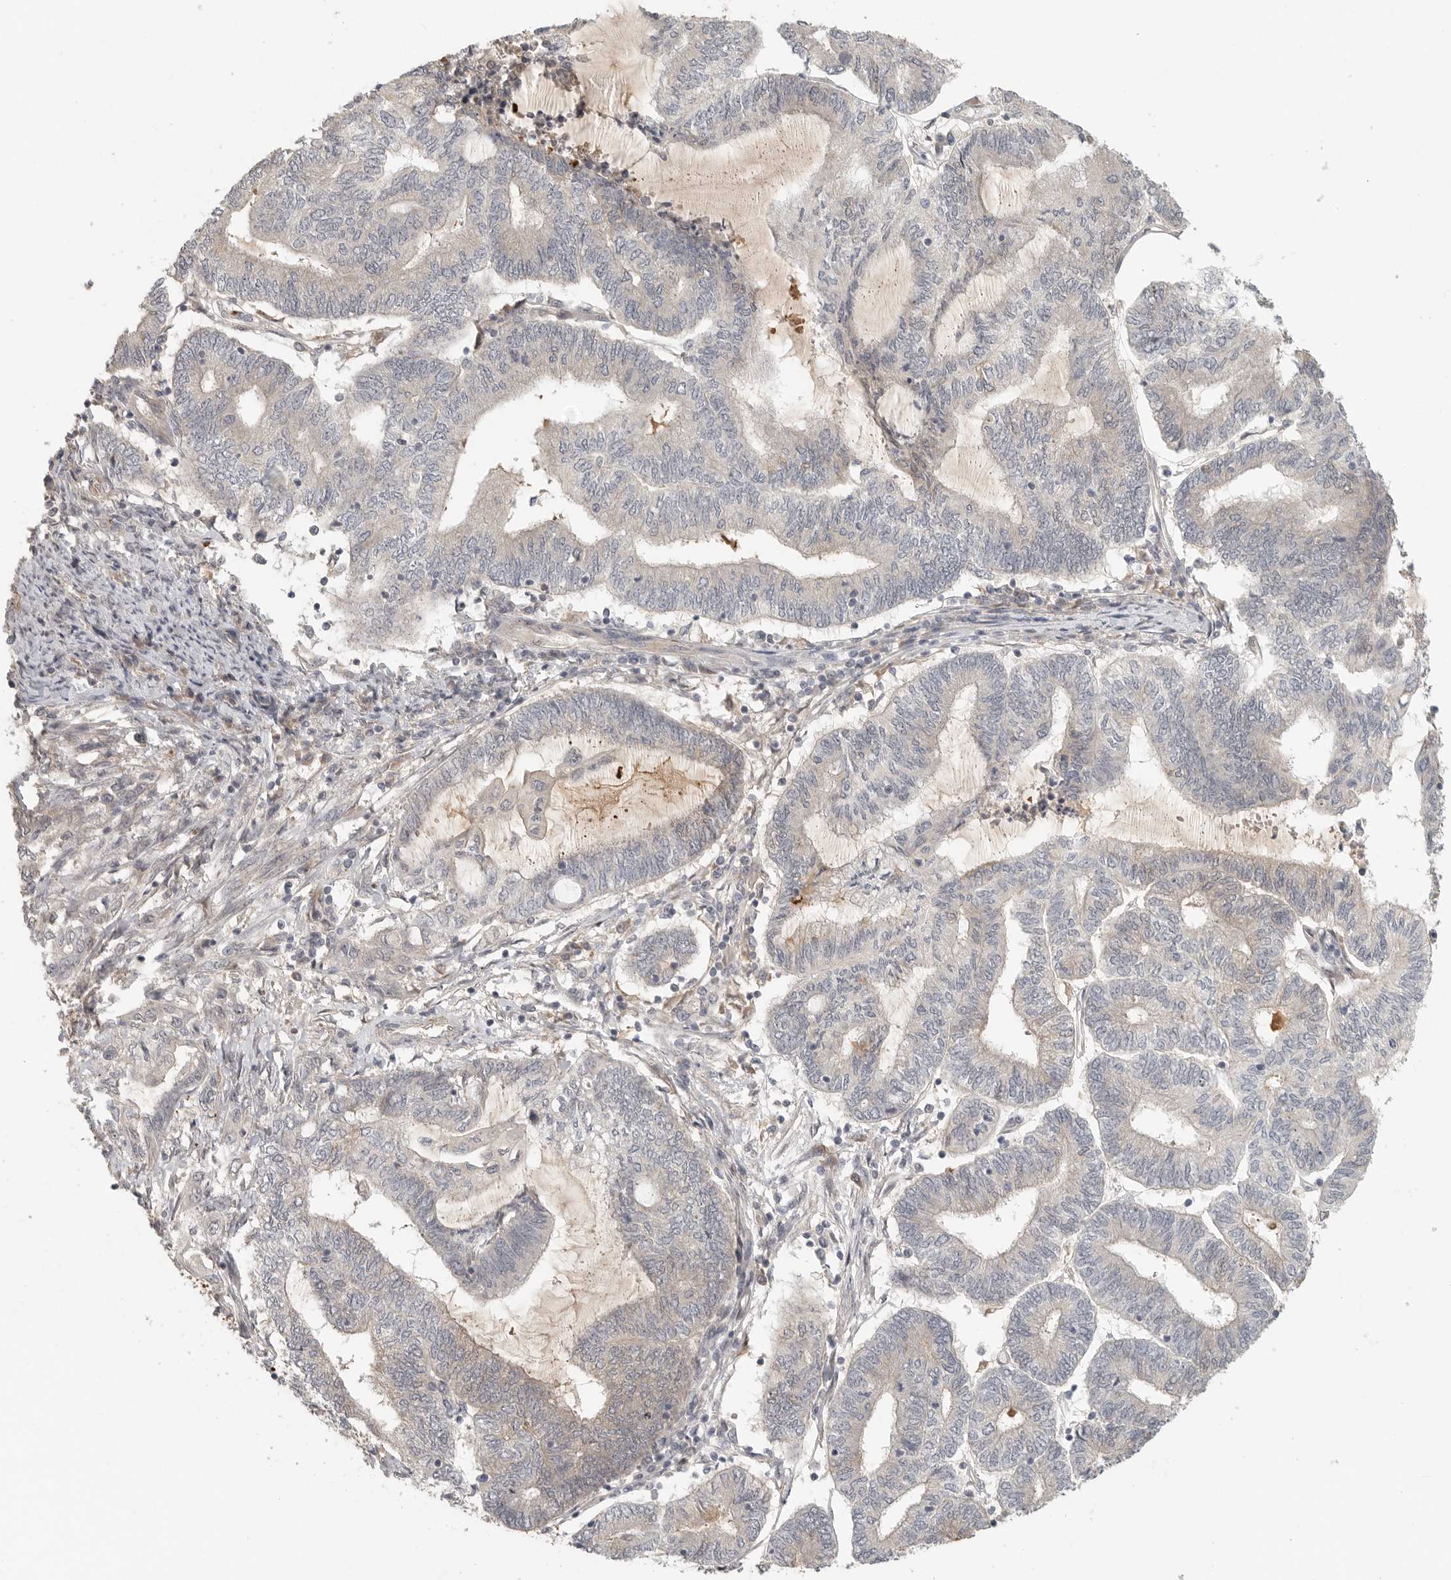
{"staining": {"intensity": "negative", "quantity": "none", "location": "none"}, "tissue": "endometrial cancer", "cell_type": "Tumor cells", "image_type": "cancer", "snomed": [{"axis": "morphology", "description": "Adenocarcinoma, NOS"}, {"axis": "topography", "description": "Uterus"}, {"axis": "topography", "description": "Endometrium"}], "caption": "Immunohistochemistry (IHC) photomicrograph of human endometrial cancer (adenocarcinoma) stained for a protein (brown), which exhibits no positivity in tumor cells.", "gene": "HDAC6", "patient": {"sex": "female", "age": 70}}